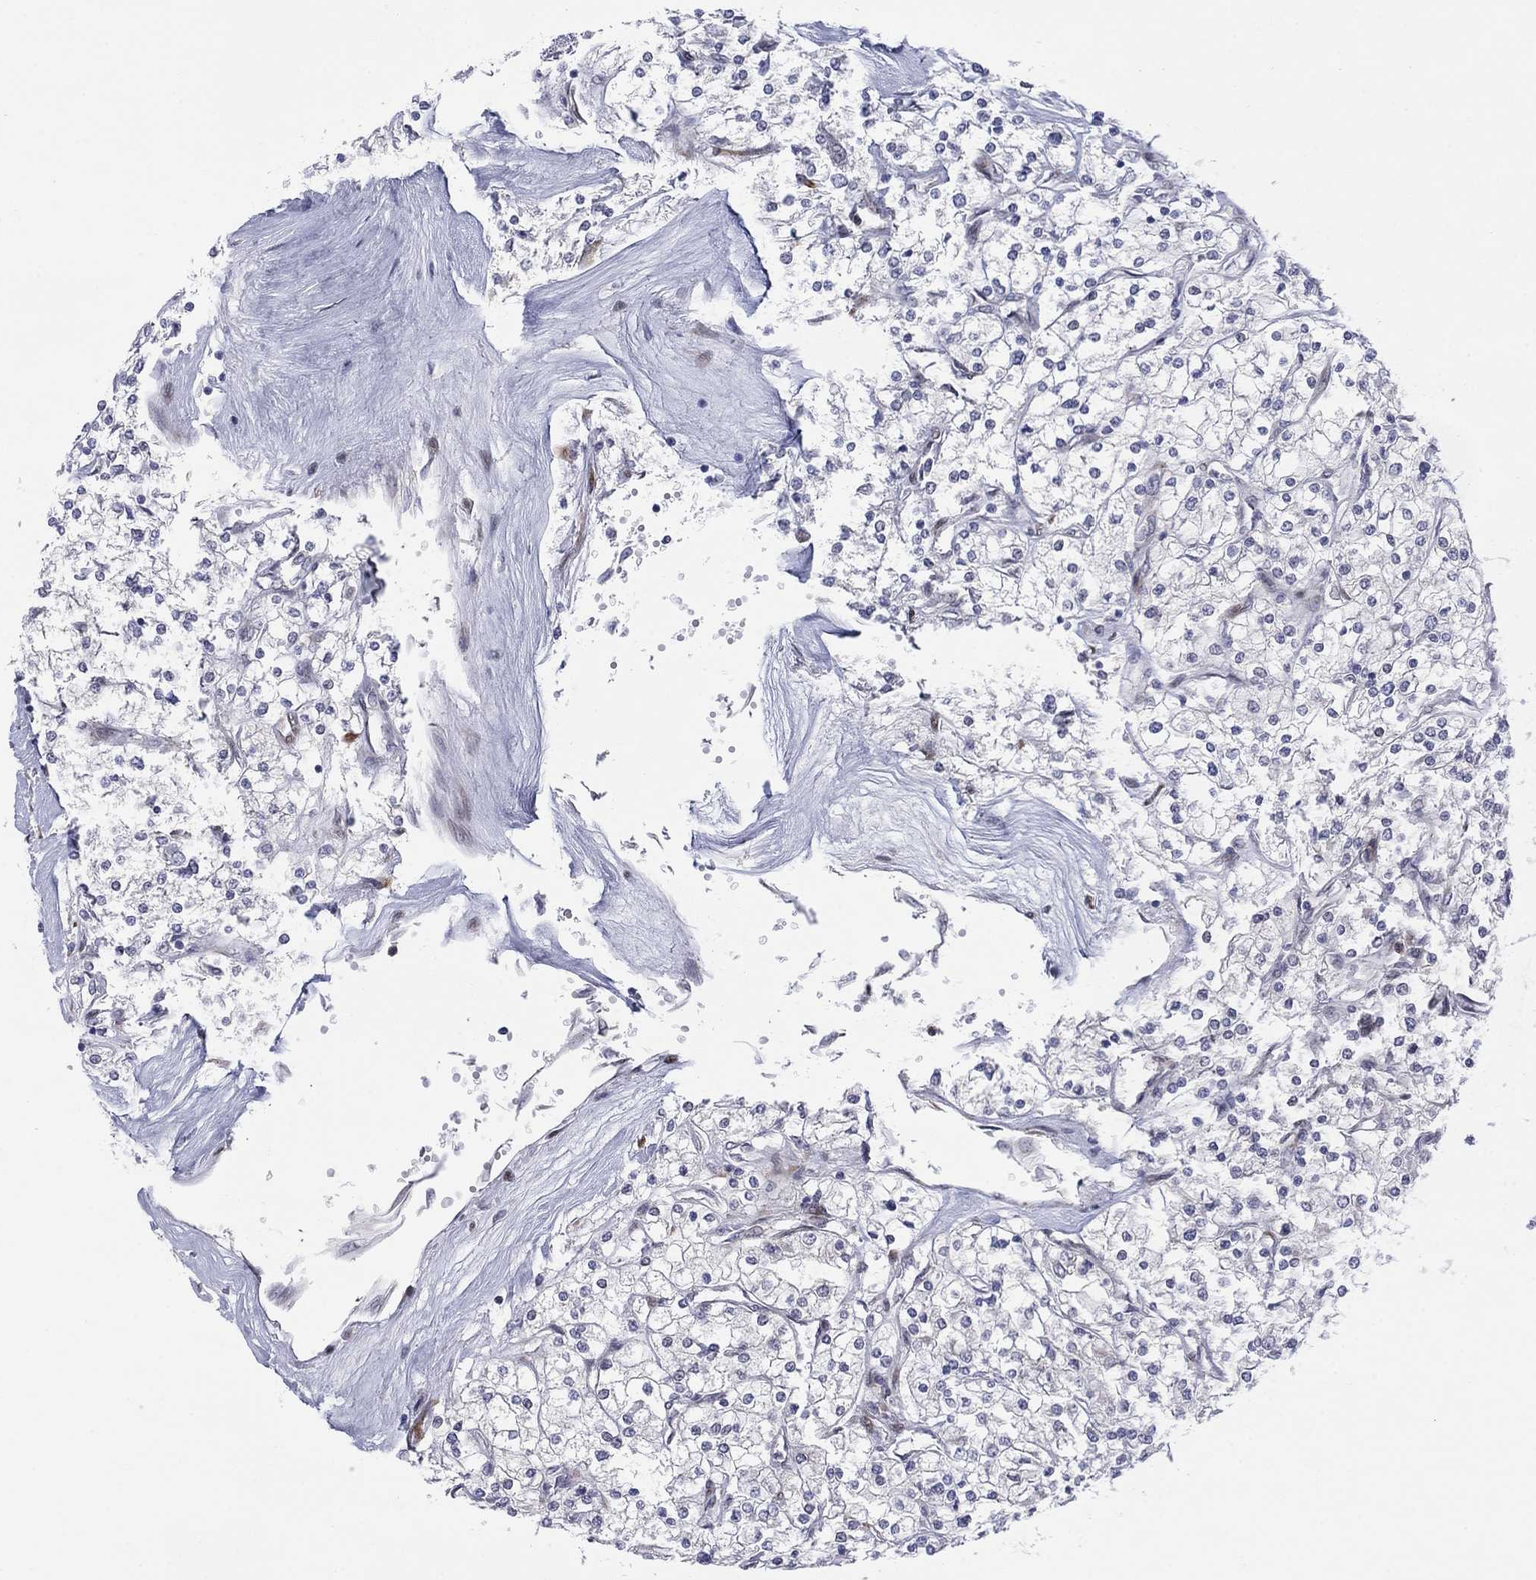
{"staining": {"intensity": "negative", "quantity": "none", "location": "none"}, "tissue": "renal cancer", "cell_type": "Tumor cells", "image_type": "cancer", "snomed": [{"axis": "morphology", "description": "Adenocarcinoma, NOS"}, {"axis": "topography", "description": "Kidney"}], "caption": "Histopathology image shows no significant protein positivity in tumor cells of renal cancer (adenocarcinoma).", "gene": "TTC21B", "patient": {"sex": "male", "age": 80}}